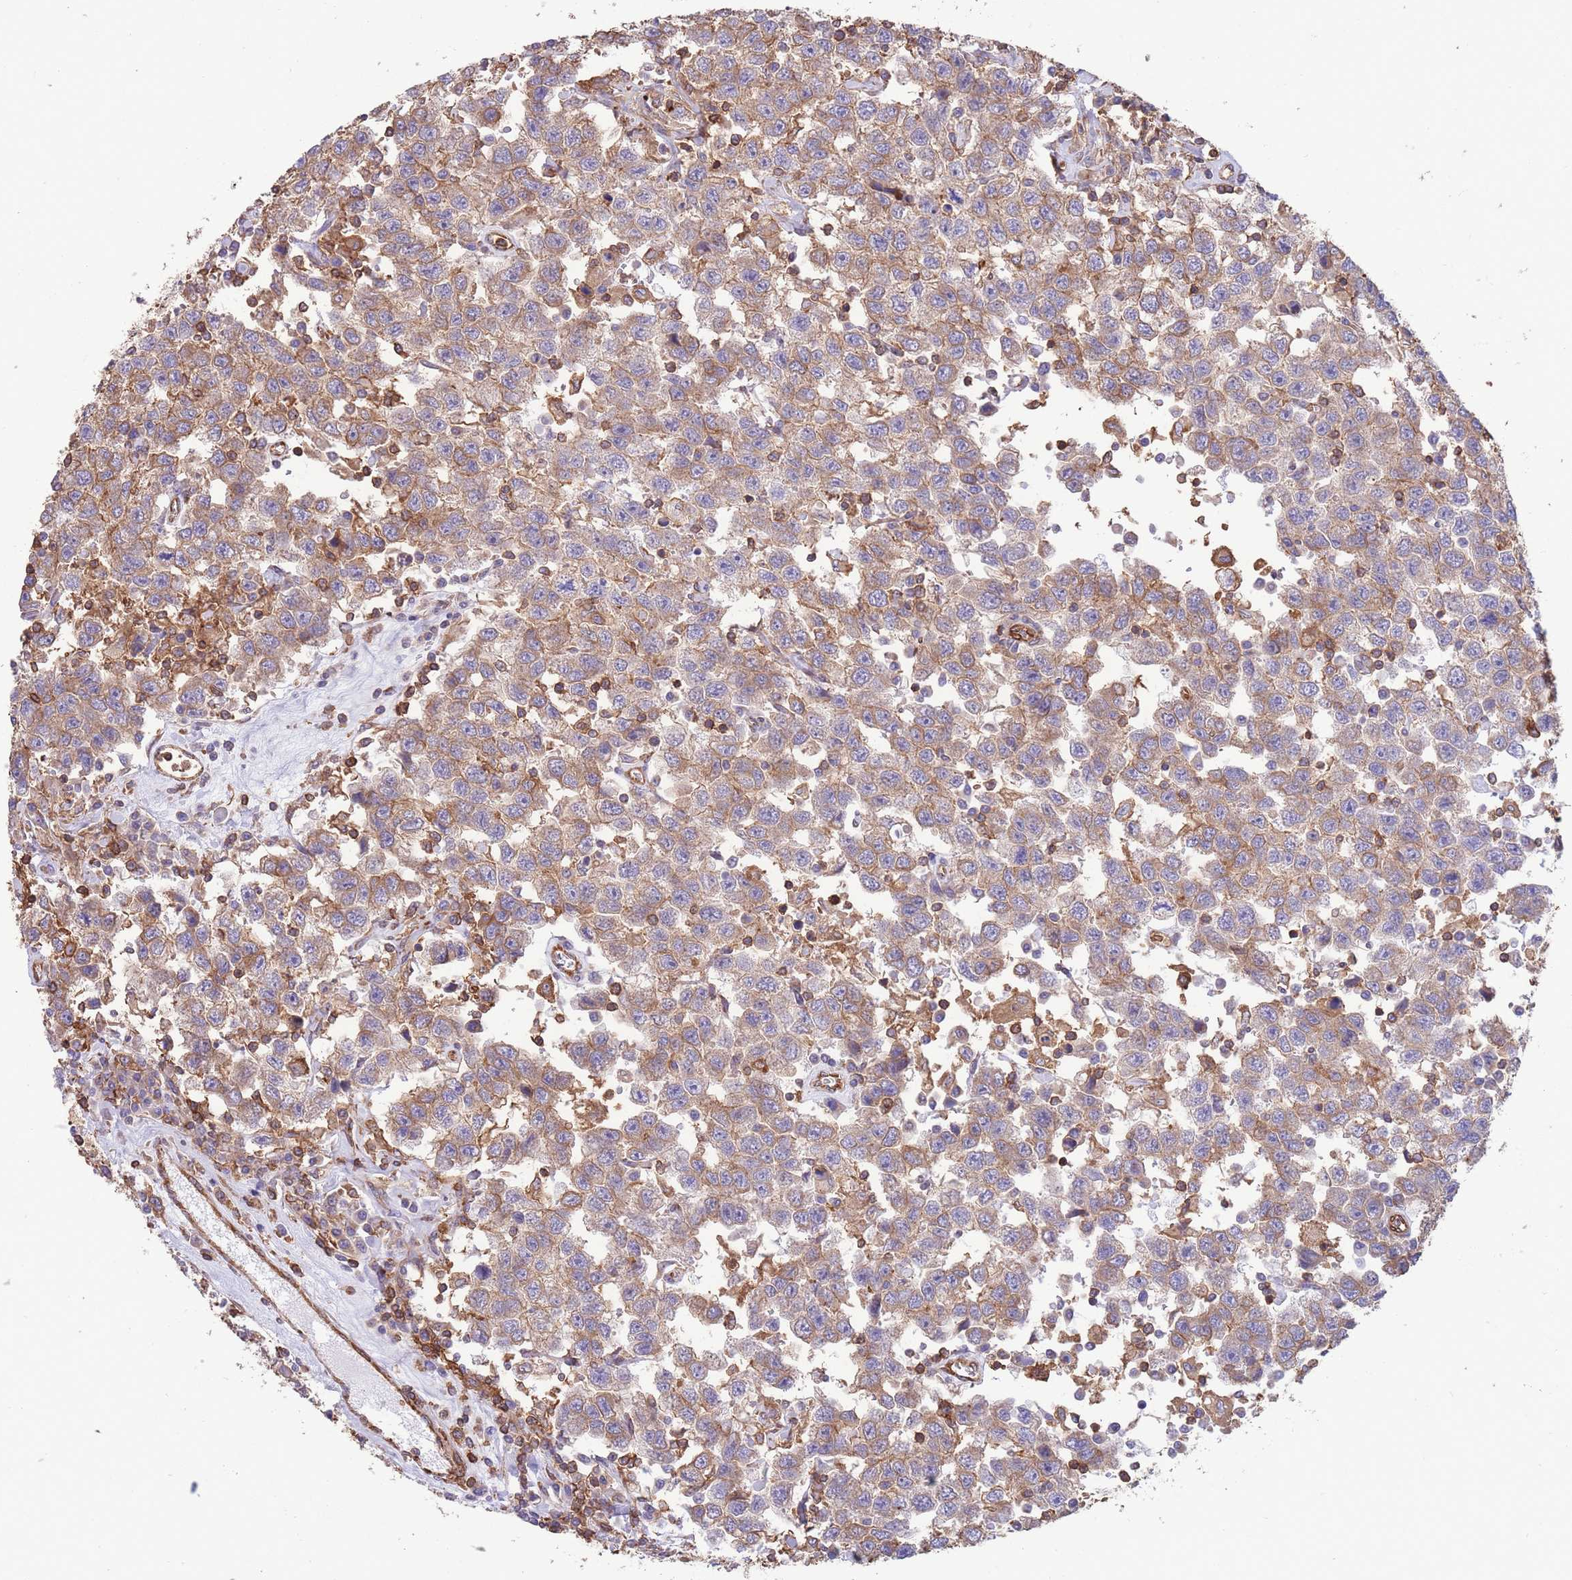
{"staining": {"intensity": "moderate", "quantity": ">75%", "location": "cytoplasmic/membranous"}, "tissue": "testis cancer", "cell_type": "Tumor cells", "image_type": "cancer", "snomed": [{"axis": "morphology", "description": "Seminoma, NOS"}, {"axis": "topography", "description": "Testis"}], "caption": "Immunohistochemistry (IHC) histopathology image of neoplastic tissue: human testis cancer (seminoma) stained using immunohistochemistry exhibits medium levels of moderate protein expression localized specifically in the cytoplasmic/membranous of tumor cells, appearing as a cytoplasmic/membranous brown color.", "gene": "LRRN4CL", "patient": {"sex": "male", "age": 41}}